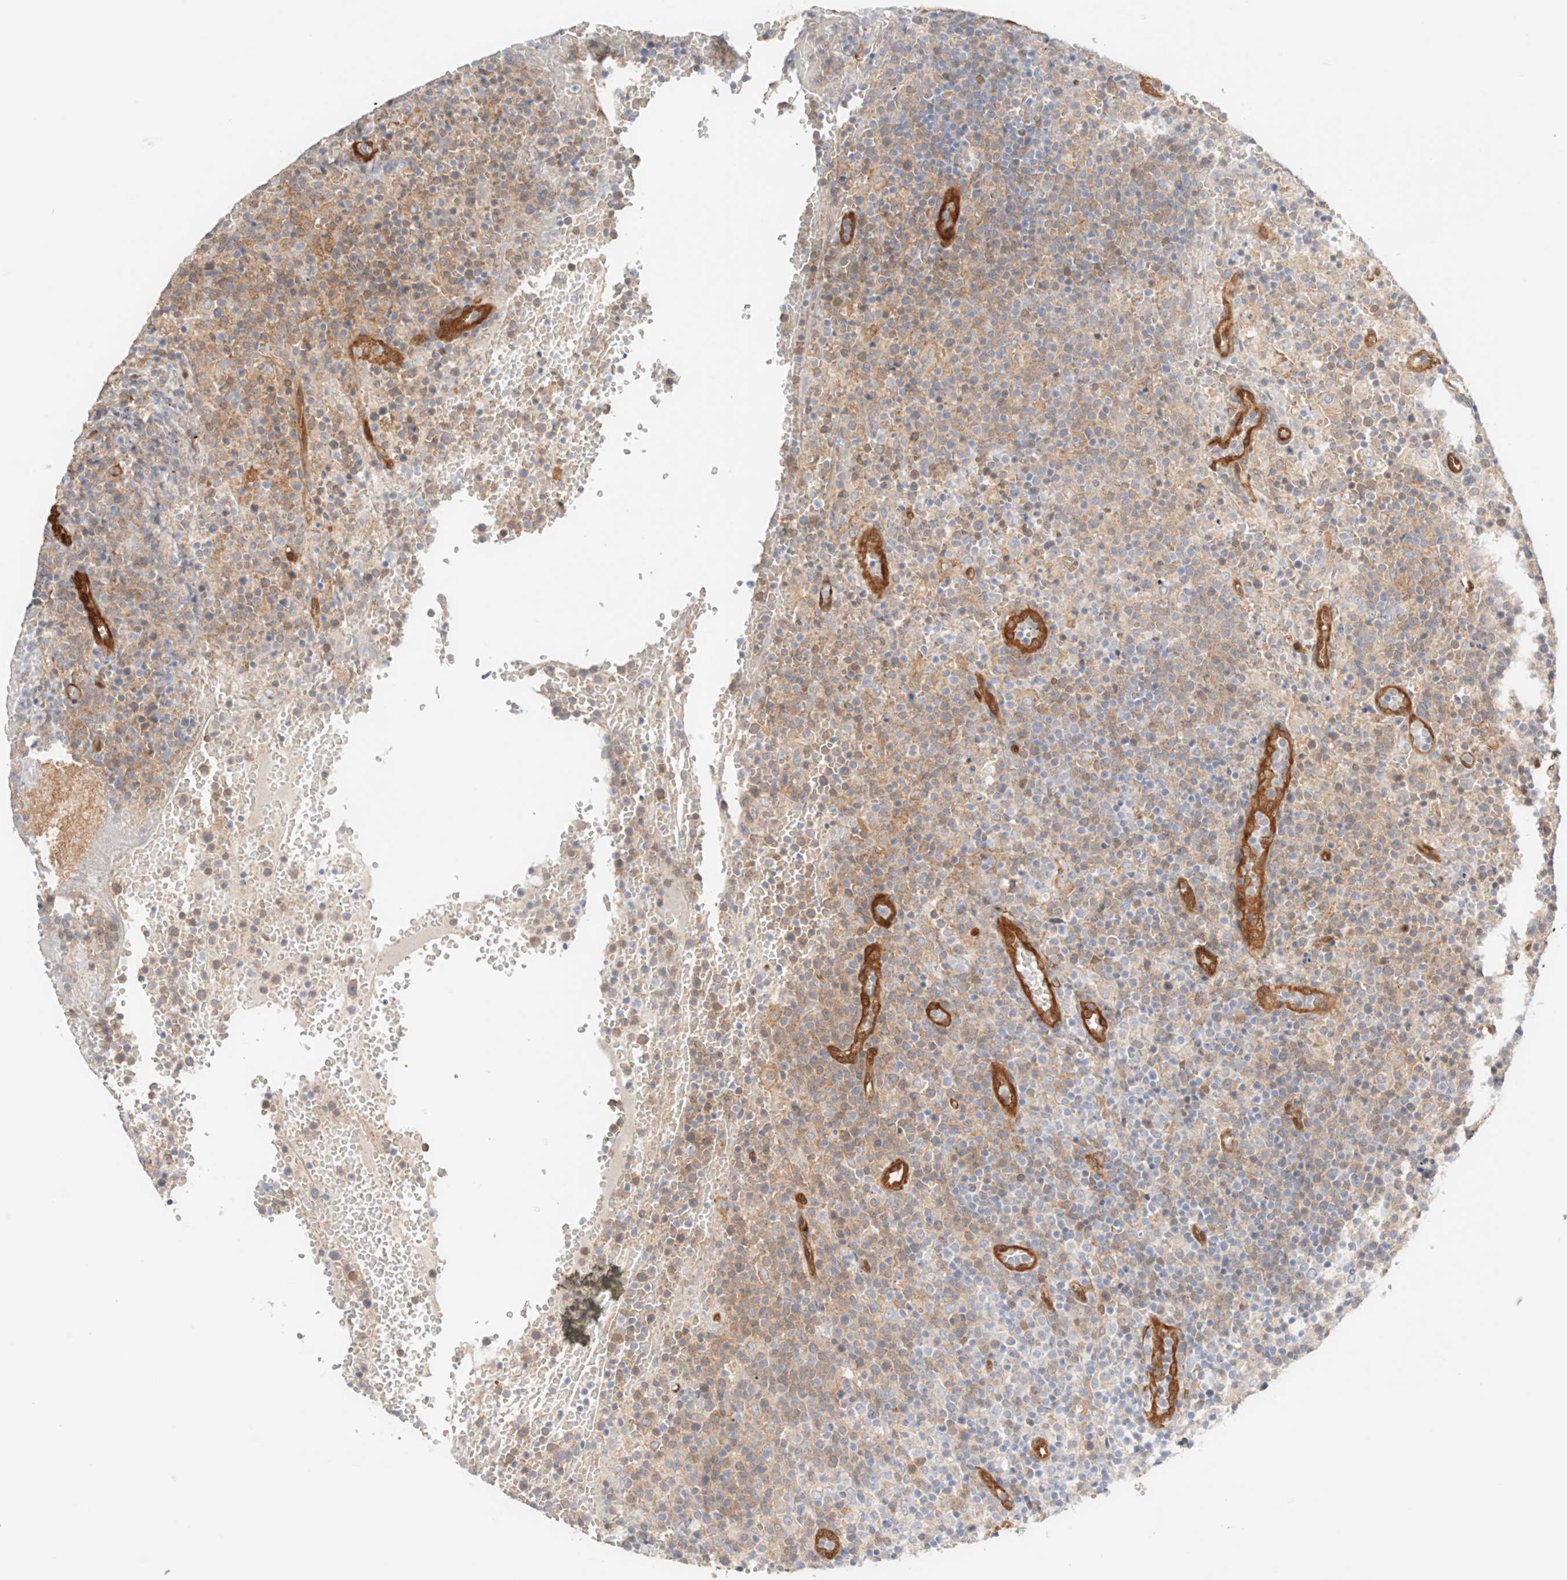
{"staining": {"intensity": "weak", "quantity": ">75%", "location": "cytoplasmic/membranous"}, "tissue": "lymphoma", "cell_type": "Tumor cells", "image_type": "cancer", "snomed": [{"axis": "morphology", "description": "Malignant lymphoma, non-Hodgkin's type, High grade"}, {"axis": "topography", "description": "Lymph node"}], "caption": "DAB immunohistochemical staining of malignant lymphoma, non-Hodgkin's type (high-grade) displays weak cytoplasmic/membranous protein positivity in about >75% of tumor cells. (Stains: DAB in brown, nuclei in blue, Microscopy: brightfield microscopy at high magnification).", "gene": "LMCD1", "patient": {"sex": "male", "age": 61}}